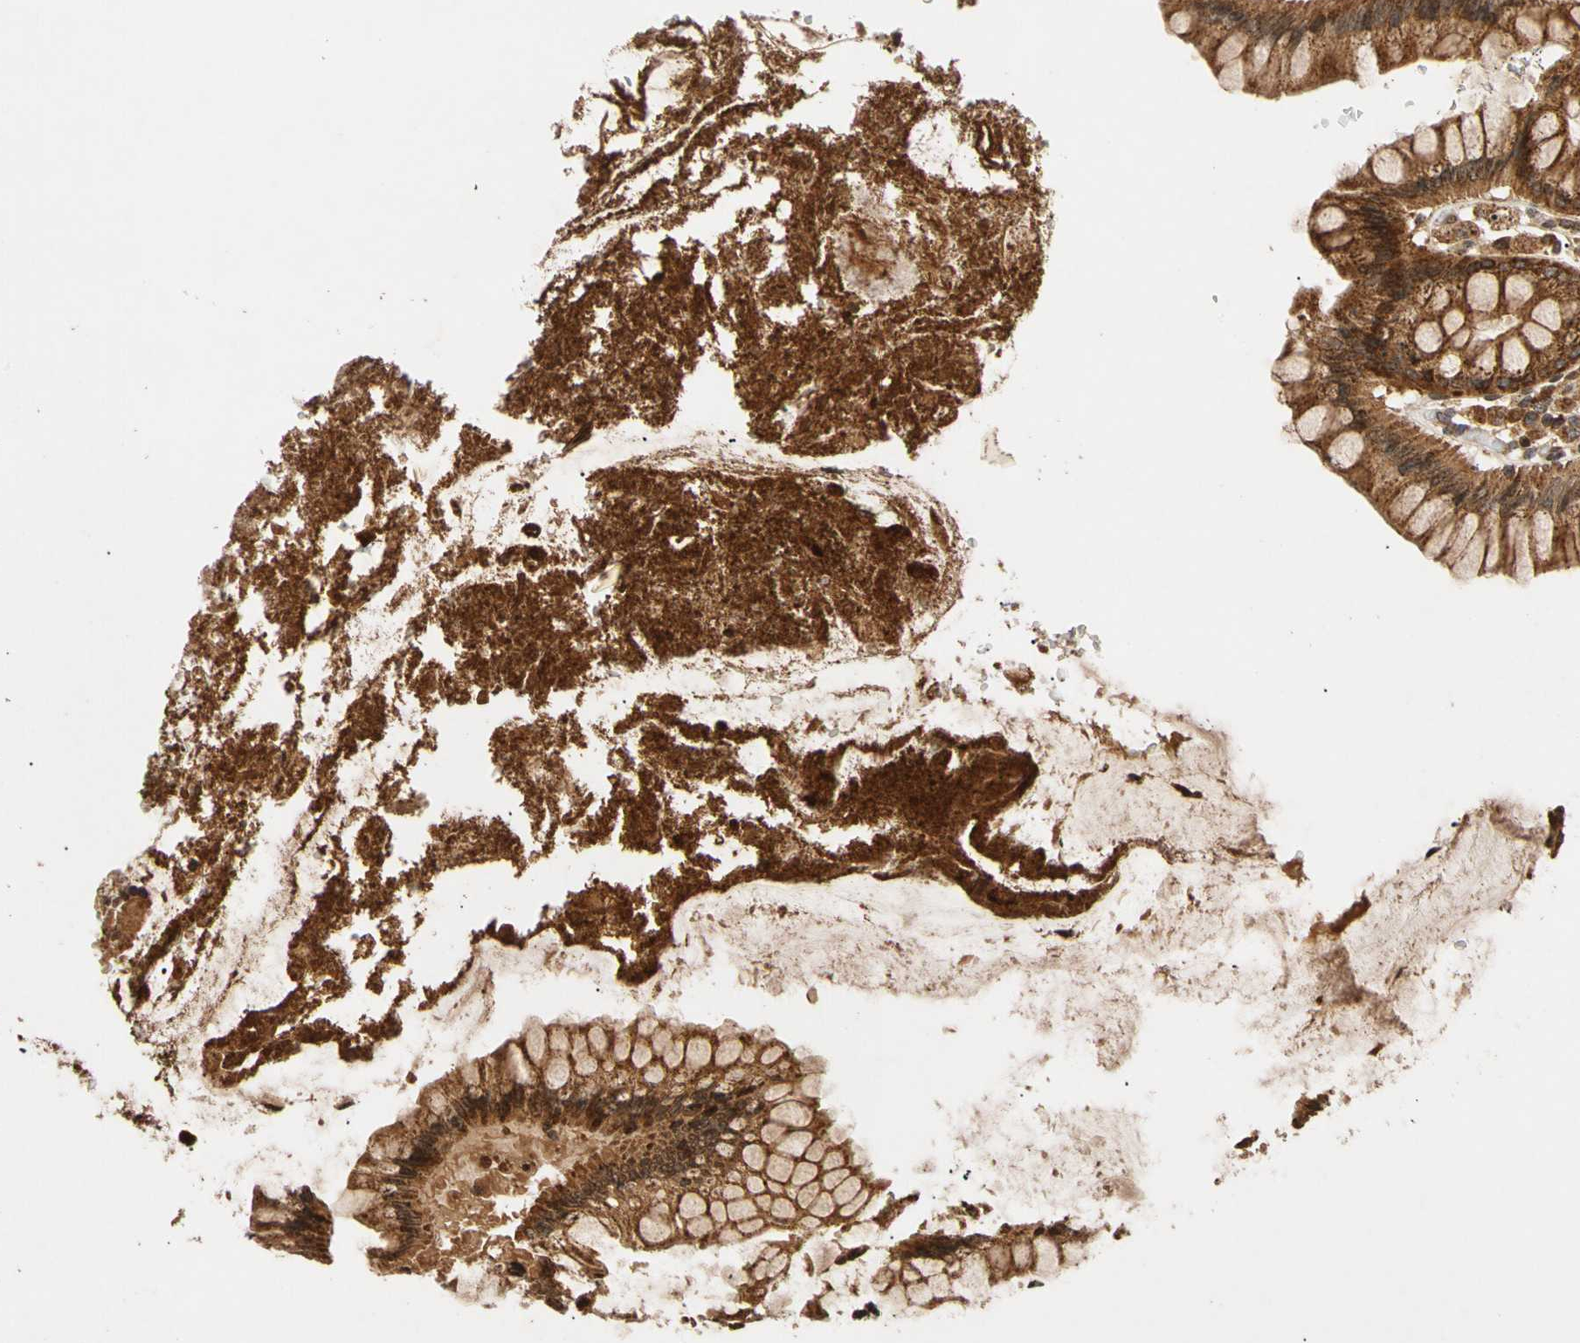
{"staining": {"intensity": "moderate", "quantity": ">75%", "location": "cytoplasmic/membranous"}, "tissue": "colon", "cell_type": "Endothelial cells", "image_type": "normal", "snomed": [{"axis": "morphology", "description": "Normal tissue, NOS"}, {"axis": "topography", "description": "Colon"}], "caption": "The image displays a brown stain indicating the presence of a protein in the cytoplasmic/membranous of endothelial cells in colon.", "gene": "MRPS22", "patient": {"sex": "female", "age": 46}}